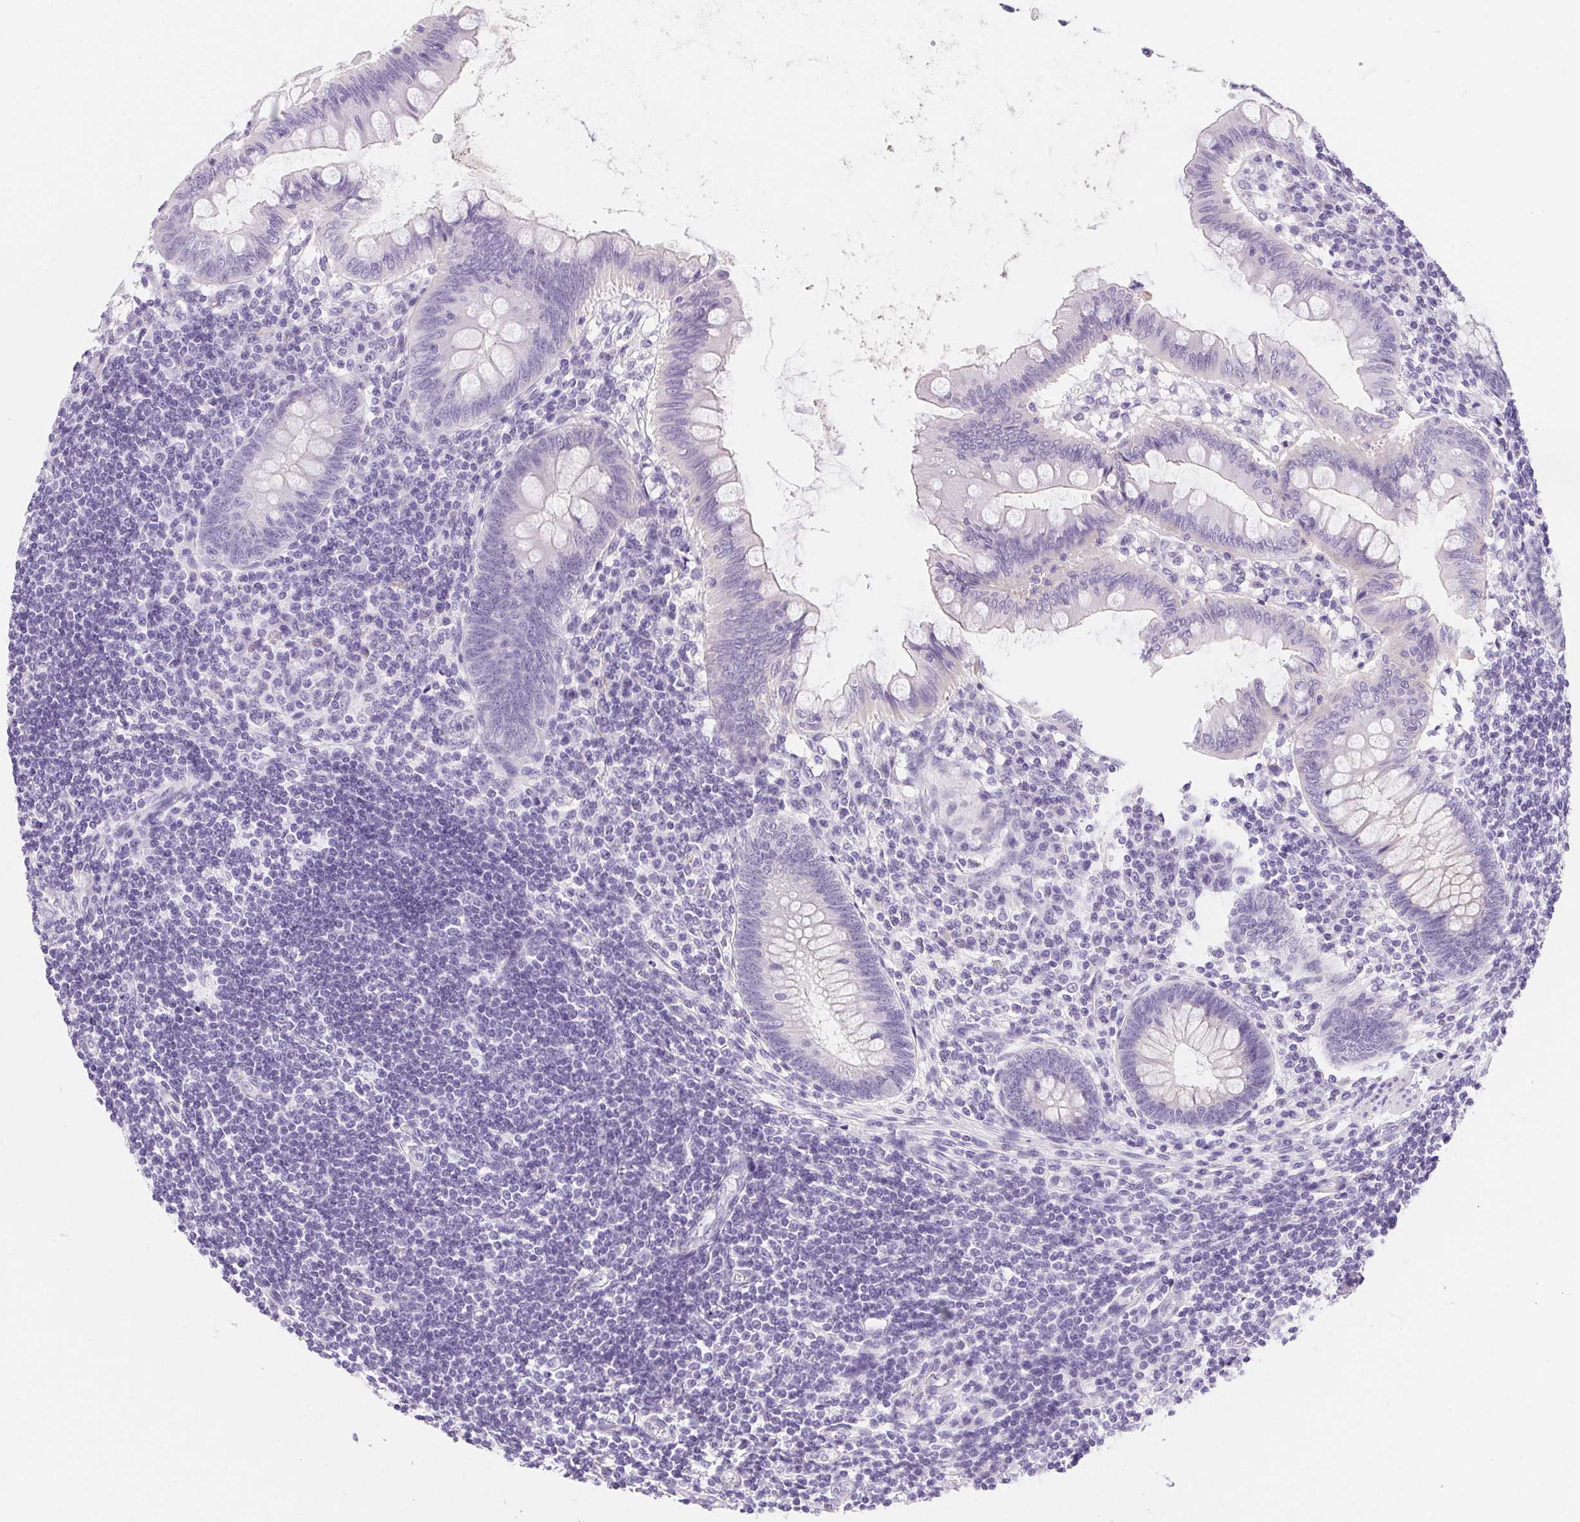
{"staining": {"intensity": "negative", "quantity": "none", "location": "none"}, "tissue": "appendix", "cell_type": "Glandular cells", "image_type": "normal", "snomed": [{"axis": "morphology", "description": "Normal tissue, NOS"}, {"axis": "topography", "description": "Appendix"}], "caption": "The immunohistochemistry image has no significant expression in glandular cells of appendix.", "gene": "AQP5", "patient": {"sex": "female", "age": 57}}